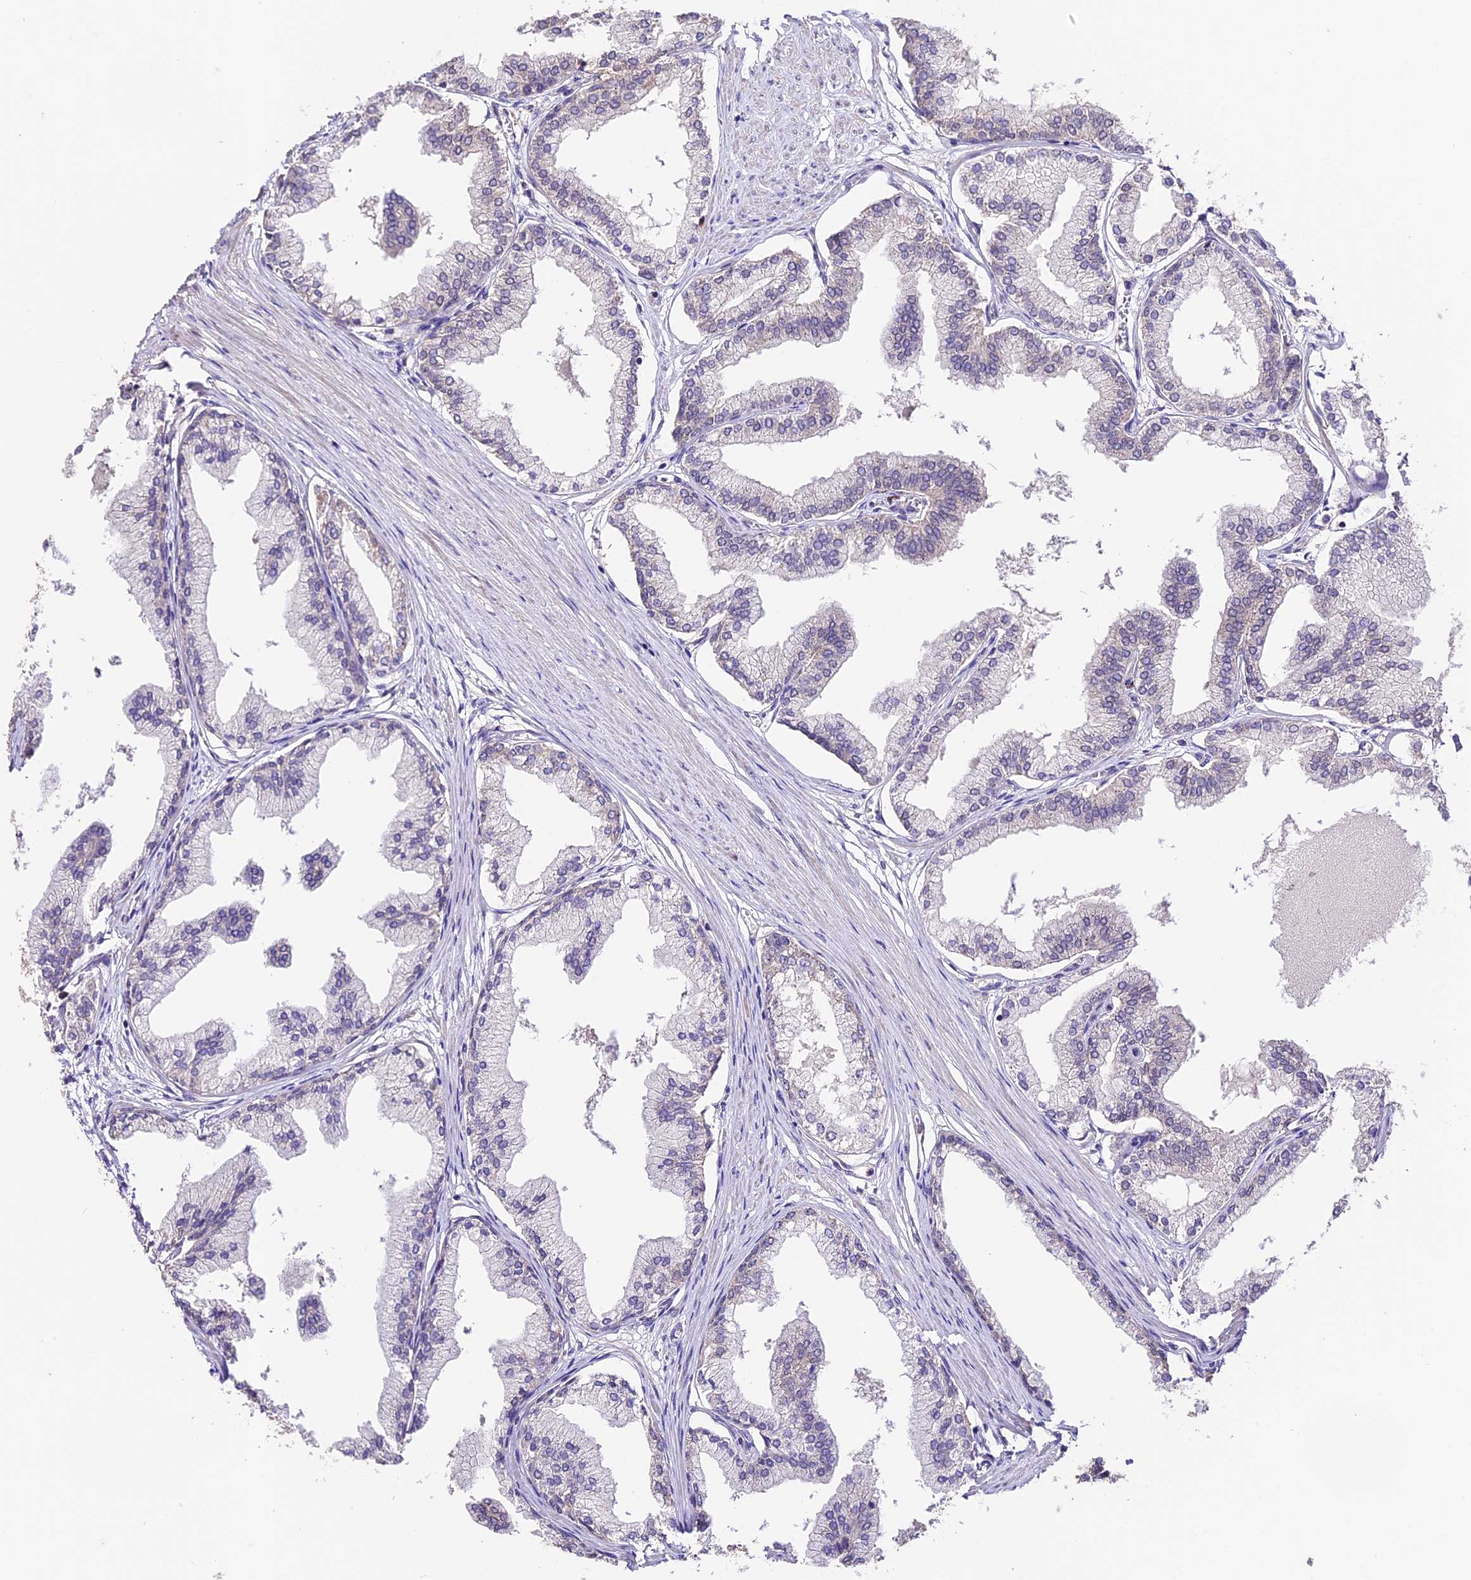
{"staining": {"intensity": "negative", "quantity": "none", "location": "none"}, "tissue": "prostate cancer", "cell_type": "Tumor cells", "image_type": "cancer", "snomed": [{"axis": "morphology", "description": "Adenocarcinoma, Low grade"}, {"axis": "topography", "description": "Prostate"}], "caption": "DAB (3,3'-diaminobenzidine) immunohistochemical staining of human adenocarcinoma (low-grade) (prostate) shows no significant staining in tumor cells. (Immunohistochemistry (ihc), brightfield microscopy, high magnification).", "gene": "CES3", "patient": {"sex": "male", "age": 63}}